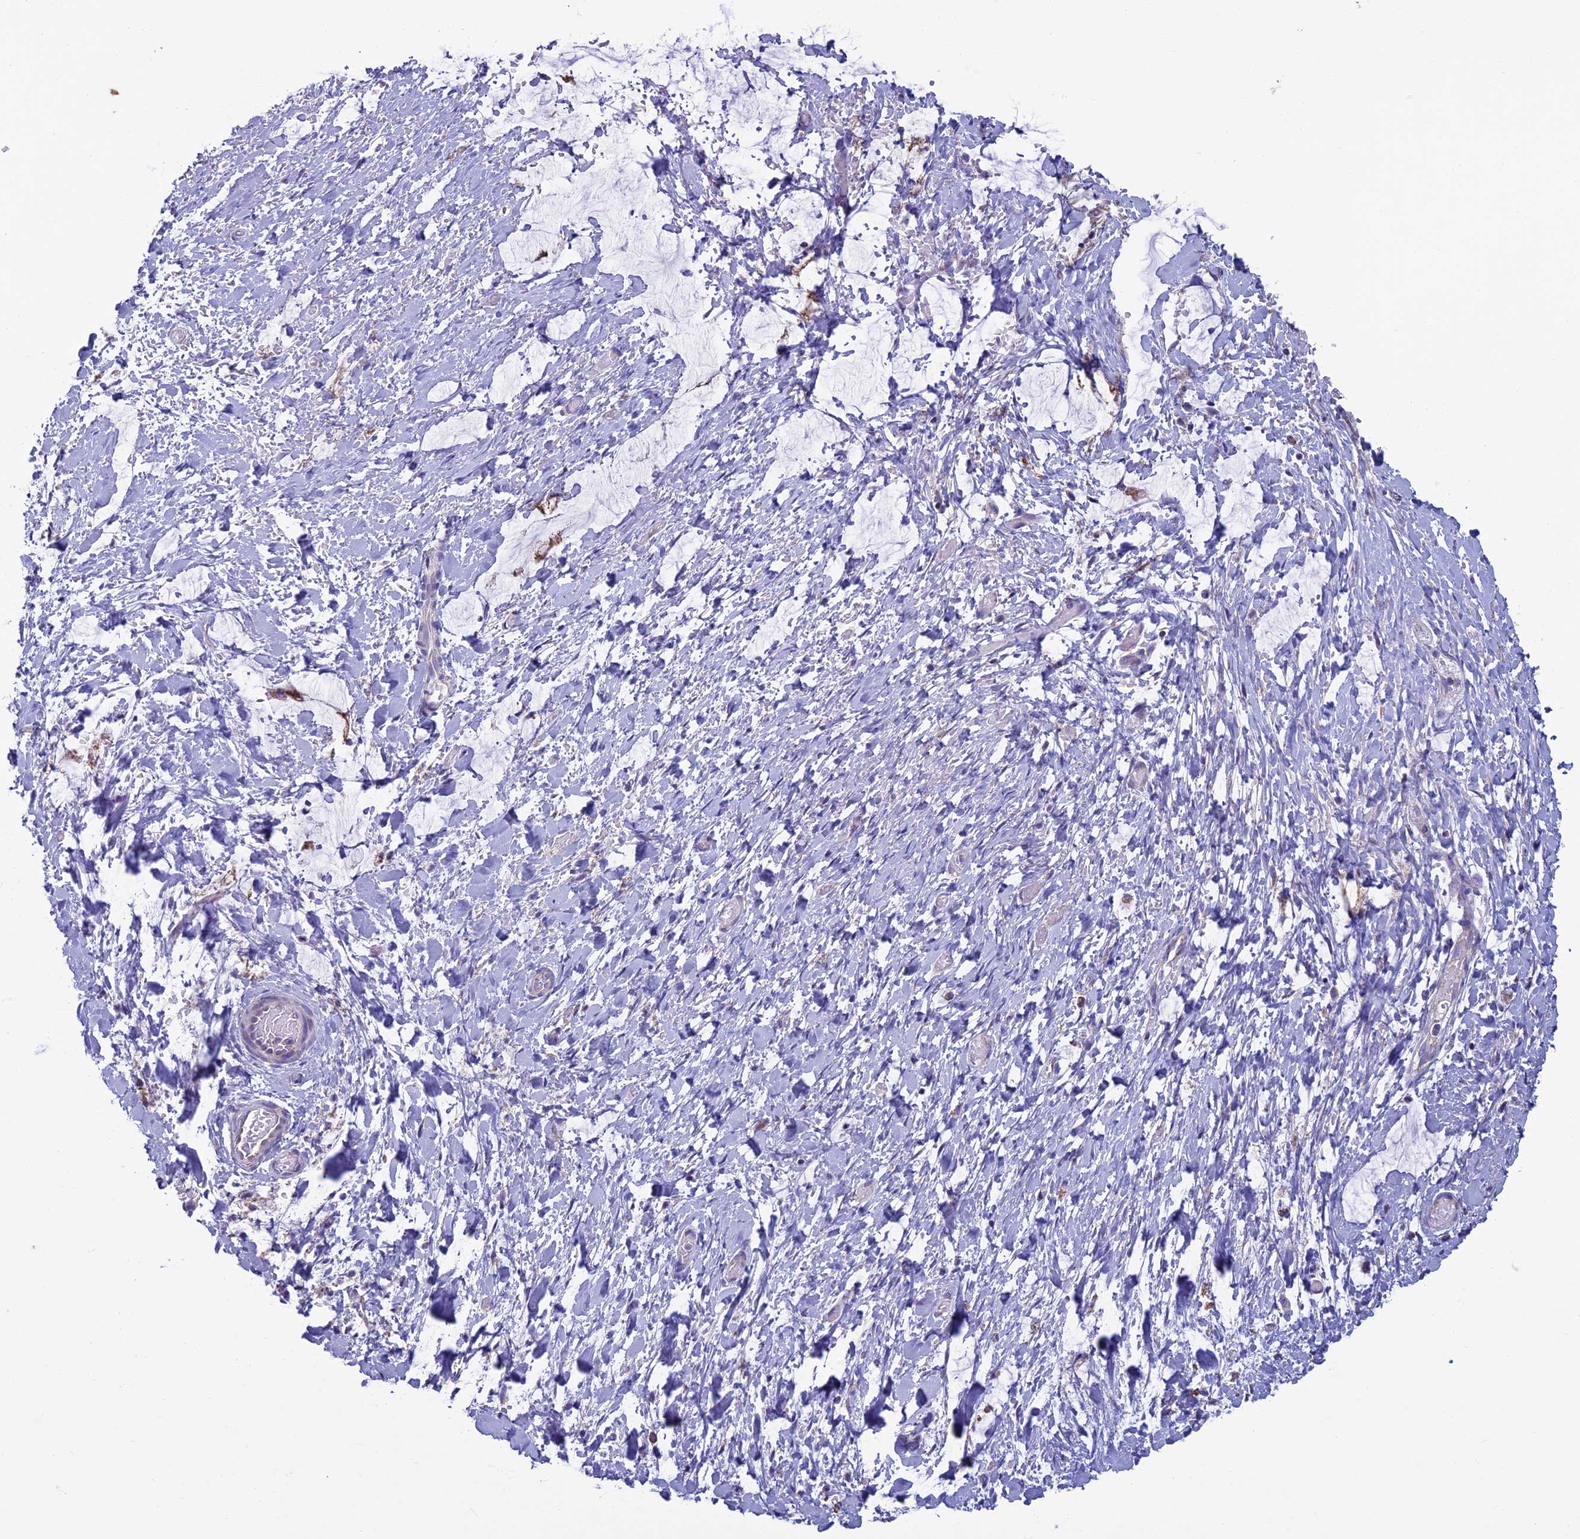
{"staining": {"intensity": "negative", "quantity": "none", "location": "none"}, "tissue": "smooth muscle", "cell_type": "Smooth muscle cells", "image_type": "normal", "snomed": [{"axis": "morphology", "description": "Normal tissue, NOS"}, {"axis": "morphology", "description": "Adenocarcinoma, NOS"}, {"axis": "topography", "description": "Colon"}, {"axis": "topography", "description": "Peripheral nerve tissue"}], "caption": "The IHC photomicrograph has no significant staining in smooth muscle cells of smooth muscle. Nuclei are stained in blue.", "gene": "MFSD12", "patient": {"sex": "male", "age": 14}}